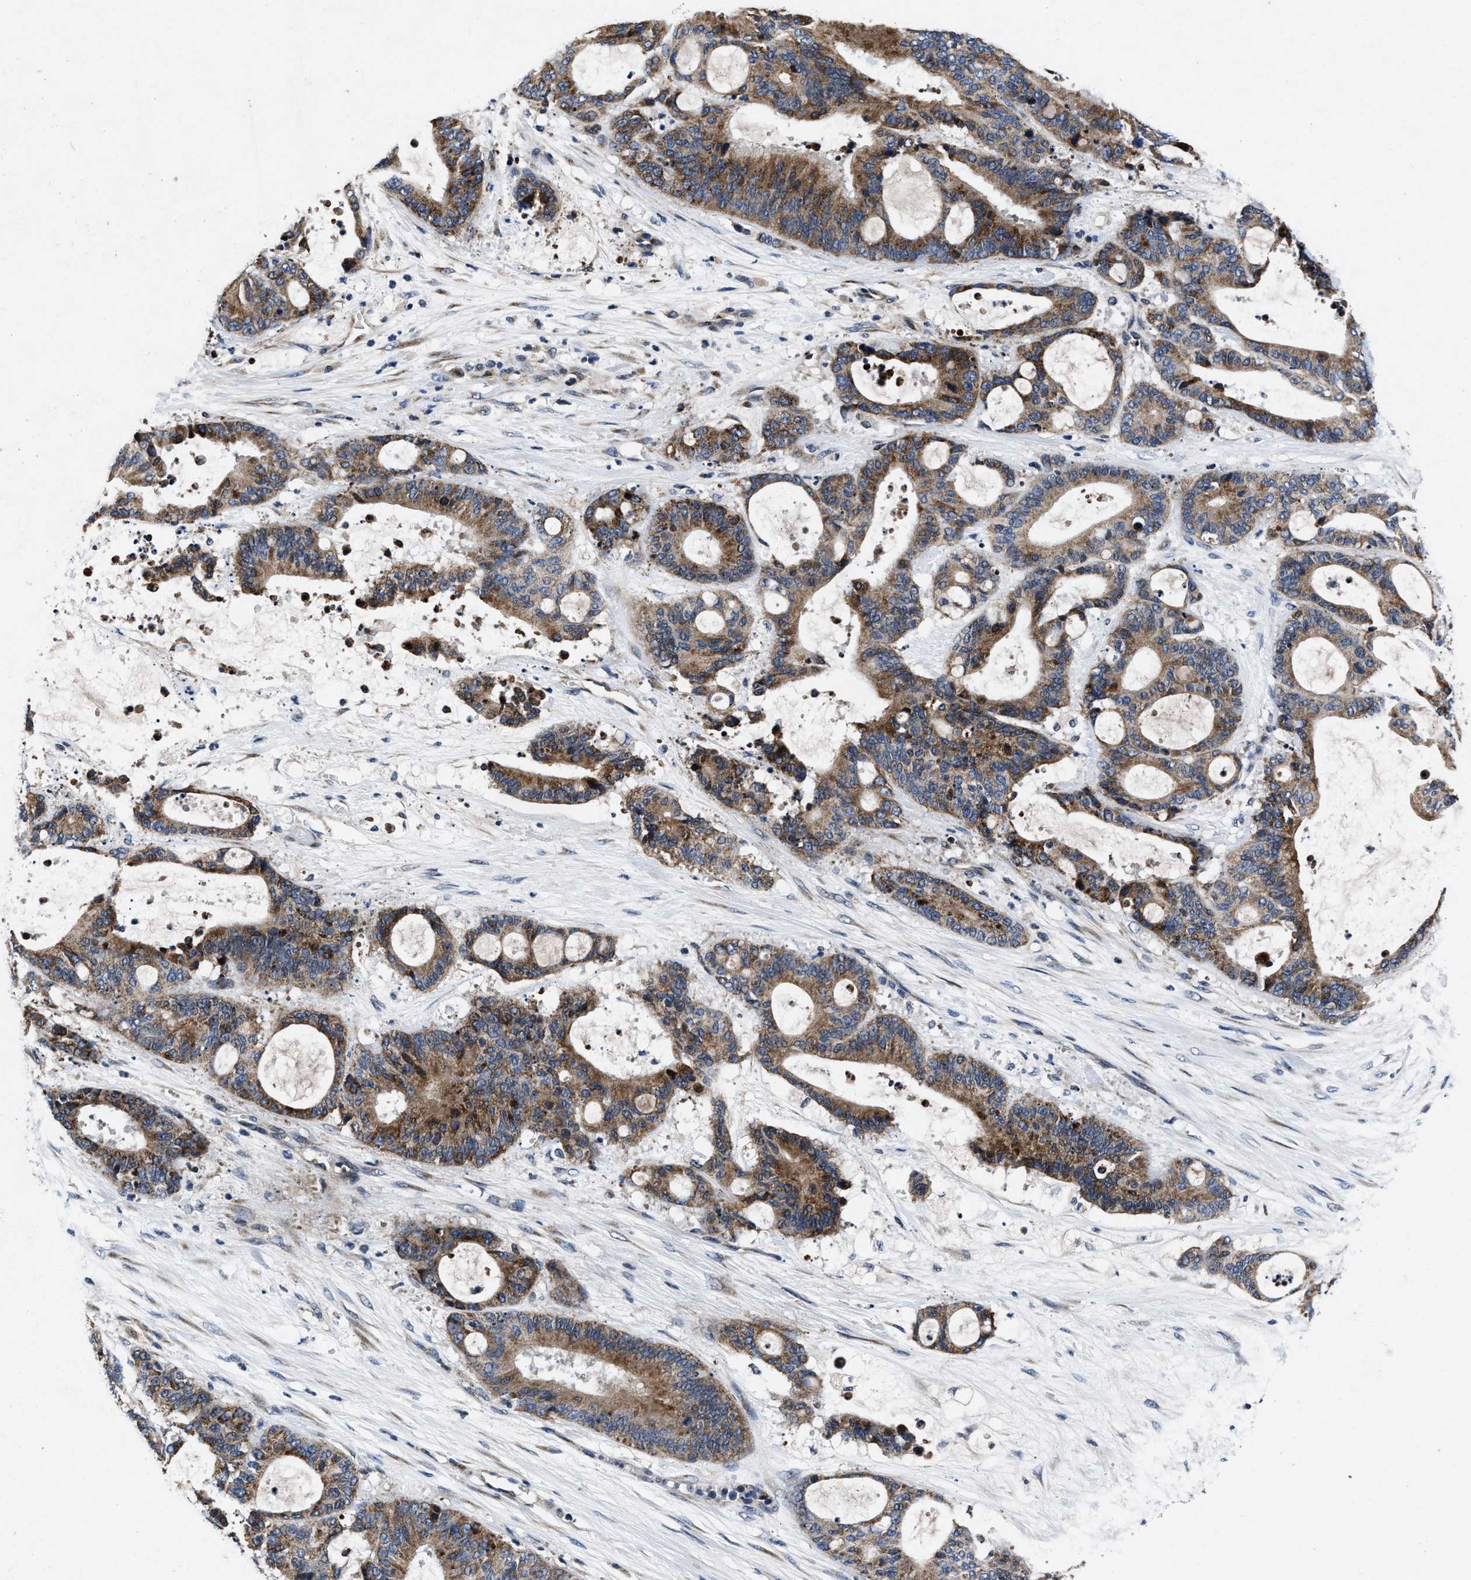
{"staining": {"intensity": "moderate", "quantity": ">75%", "location": "cytoplasmic/membranous"}, "tissue": "liver cancer", "cell_type": "Tumor cells", "image_type": "cancer", "snomed": [{"axis": "morphology", "description": "Normal tissue, NOS"}, {"axis": "morphology", "description": "Cholangiocarcinoma"}, {"axis": "topography", "description": "Liver"}, {"axis": "topography", "description": "Peripheral nerve tissue"}], "caption": "DAB (3,3'-diaminobenzidine) immunohistochemical staining of cholangiocarcinoma (liver) exhibits moderate cytoplasmic/membranous protein positivity in about >75% of tumor cells. (brown staining indicates protein expression, while blue staining denotes nuclei).", "gene": "TMEM53", "patient": {"sex": "female", "age": 73}}